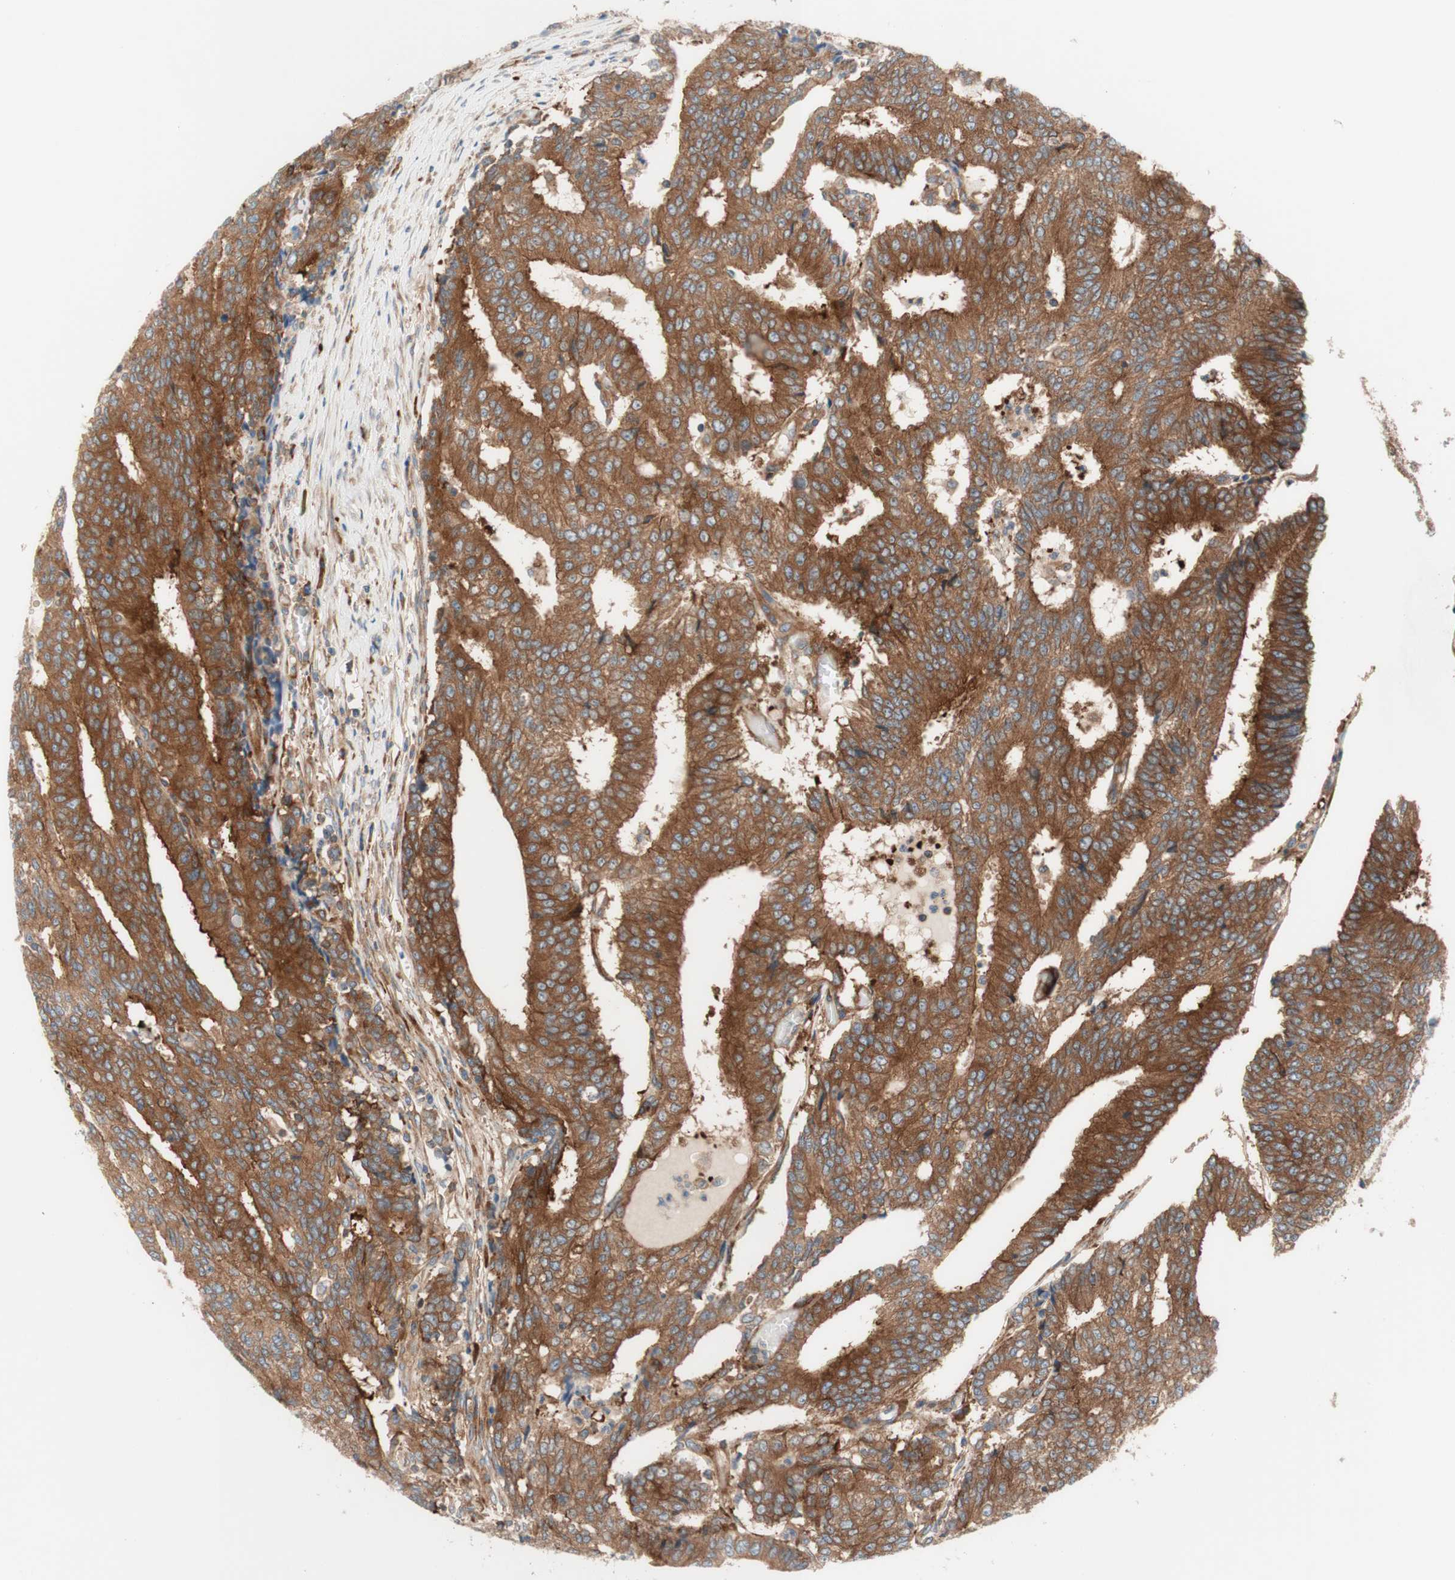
{"staining": {"intensity": "moderate", "quantity": ">75%", "location": "cytoplasmic/membranous"}, "tissue": "prostate cancer", "cell_type": "Tumor cells", "image_type": "cancer", "snomed": [{"axis": "morphology", "description": "Normal tissue, NOS"}, {"axis": "morphology", "description": "Adenocarcinoma, High grade"}, {"axis": "topography", "description": "Prostate"}, {"axis": "topography", "description": "Seminal veicle"}], "caption": "Protein expression analysis of human prostate high-grade adenocarcinoma reveals moderate cytoplasmic/membranous positivity in approximately >75% of tumor cells.", "gene": "CCN4", "patient": {"sex": "male", "age": 55}}